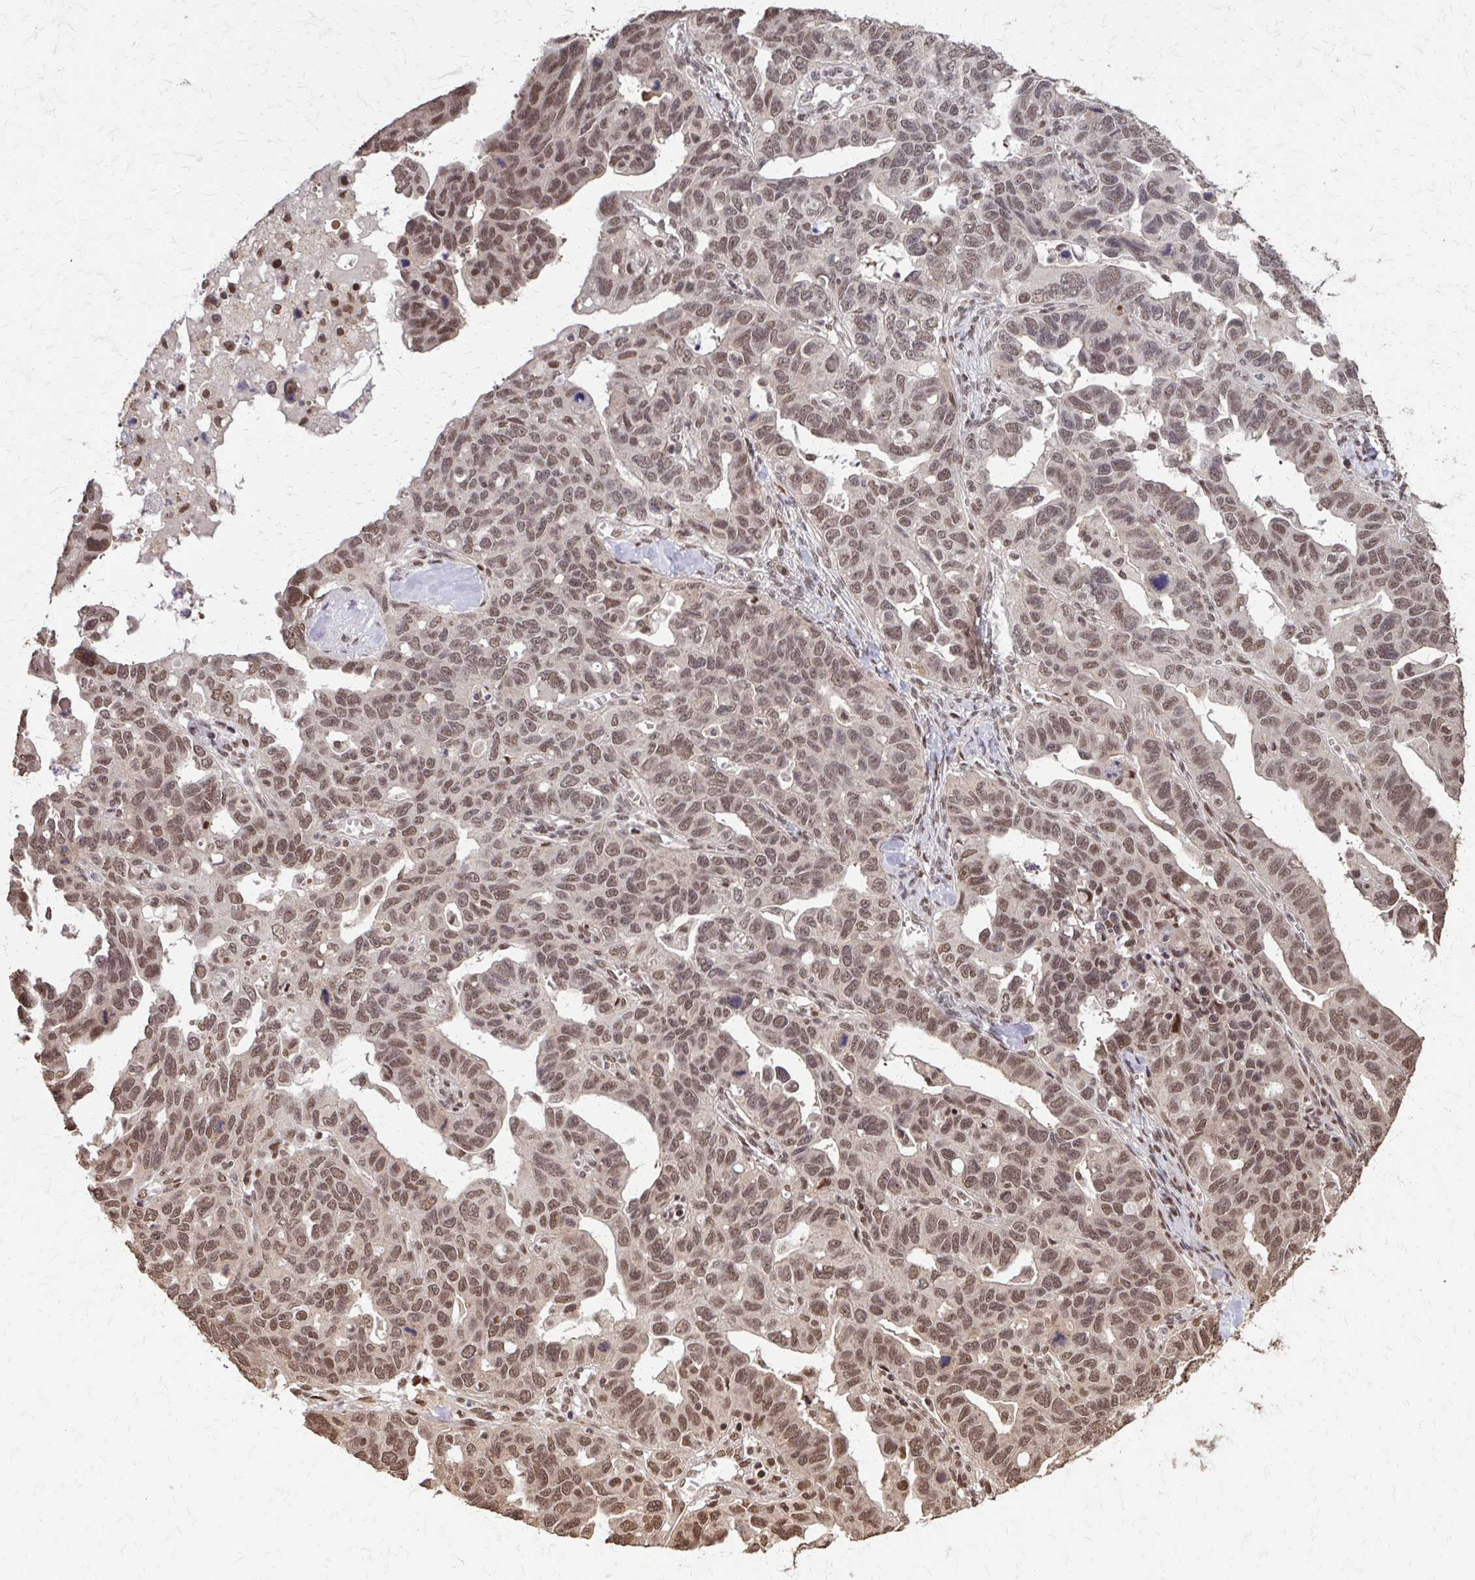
{"staining": {"intensity": "moderate", "quantity": ">75%", "location": "nuclear"}, "tissue": "ovarian cancer", "cell_type": "Tumor cells", "image_type": "cancer", "snomed": [{"axis": "morphology", "description": "Cystadenocarcinoma, serous, NOS"}, {"axis": "topography", "description": "Ovary"}], "caption": "Protein staining exhibits moderate nuclear positivity in about >75% of tumor cells in serous cystadenocarcinoma (ovarian).", "gene": "SS18", "patient": {"sex": "female", "age": 69}}